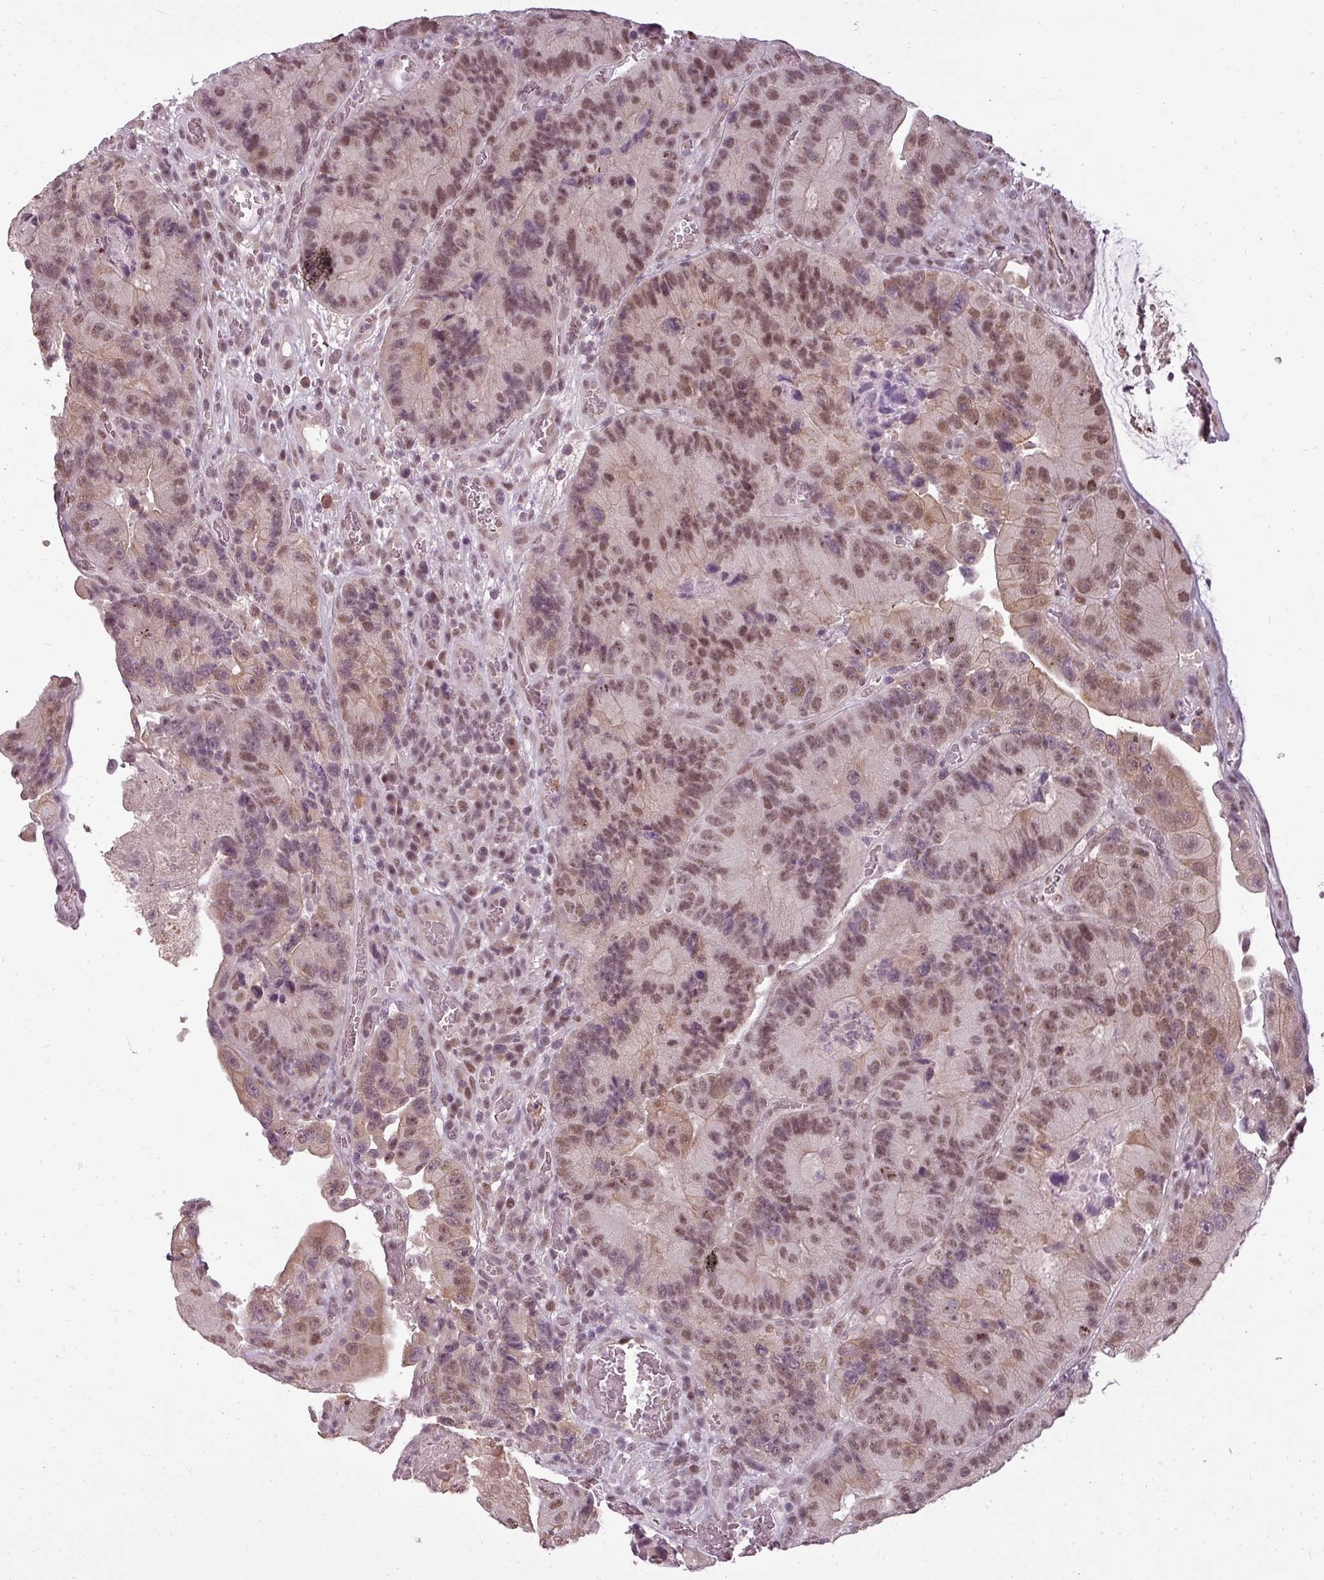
{"staining": {"intensity": "moderate", "quantity": ">75%", "location": "nuclear"}, "tissue": "colorectal cancer", "cell_type": "Tumor cells", "image_type": "cancer", "snomed": [{"axis": "morphology", "description": "Adenocarcinoma, NOS"}, {"axis": "topography", "description": "Colon"}], "caption": "Protein staining of colorectal cancer (adenocarcinoma) tissue shows moderate nuclear positivity in approximately >75% of tumor cells.", "gene": "BCAS3", "patient": {"sex": "female", "age": 86}}